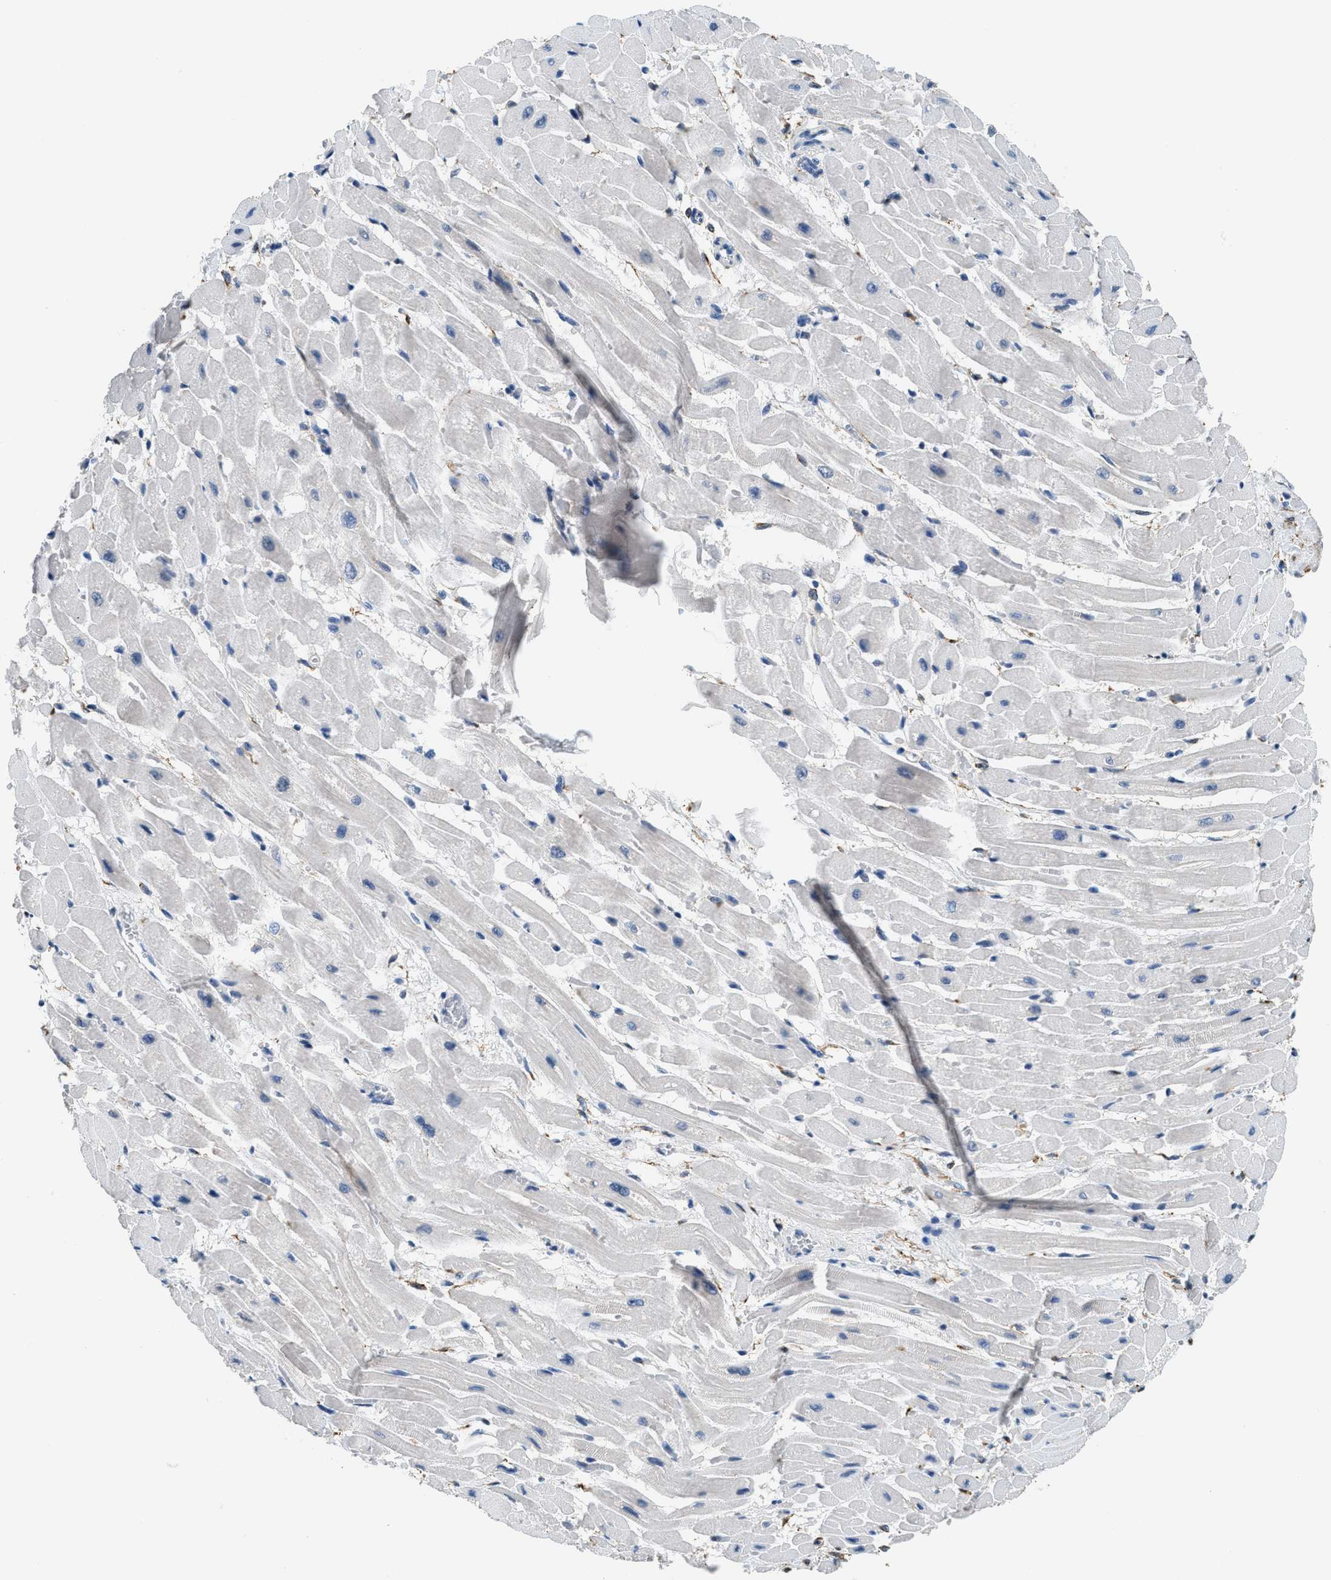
{"staining": {"intensity": "negative", "quantity": "none", "location": "none"}, "tissue": "heart muscle", "cell_type": "Cardiomyocytes", "image_type": "normal", "snomed": [{"axis": "morphology", "description": "Normal tissue, NOS"}, {"axis": "topography", "description": "Heart"}], "caption": "An IHC histopathology image of normal heart muscle is shown. There is no staining in cardiomyocytes of heart muscle. (Brightfield microscopy of DAB immunohistochemistry at high magnification).", "gene": "LRP1", "patient": {"sex": "male", "age": 45}}